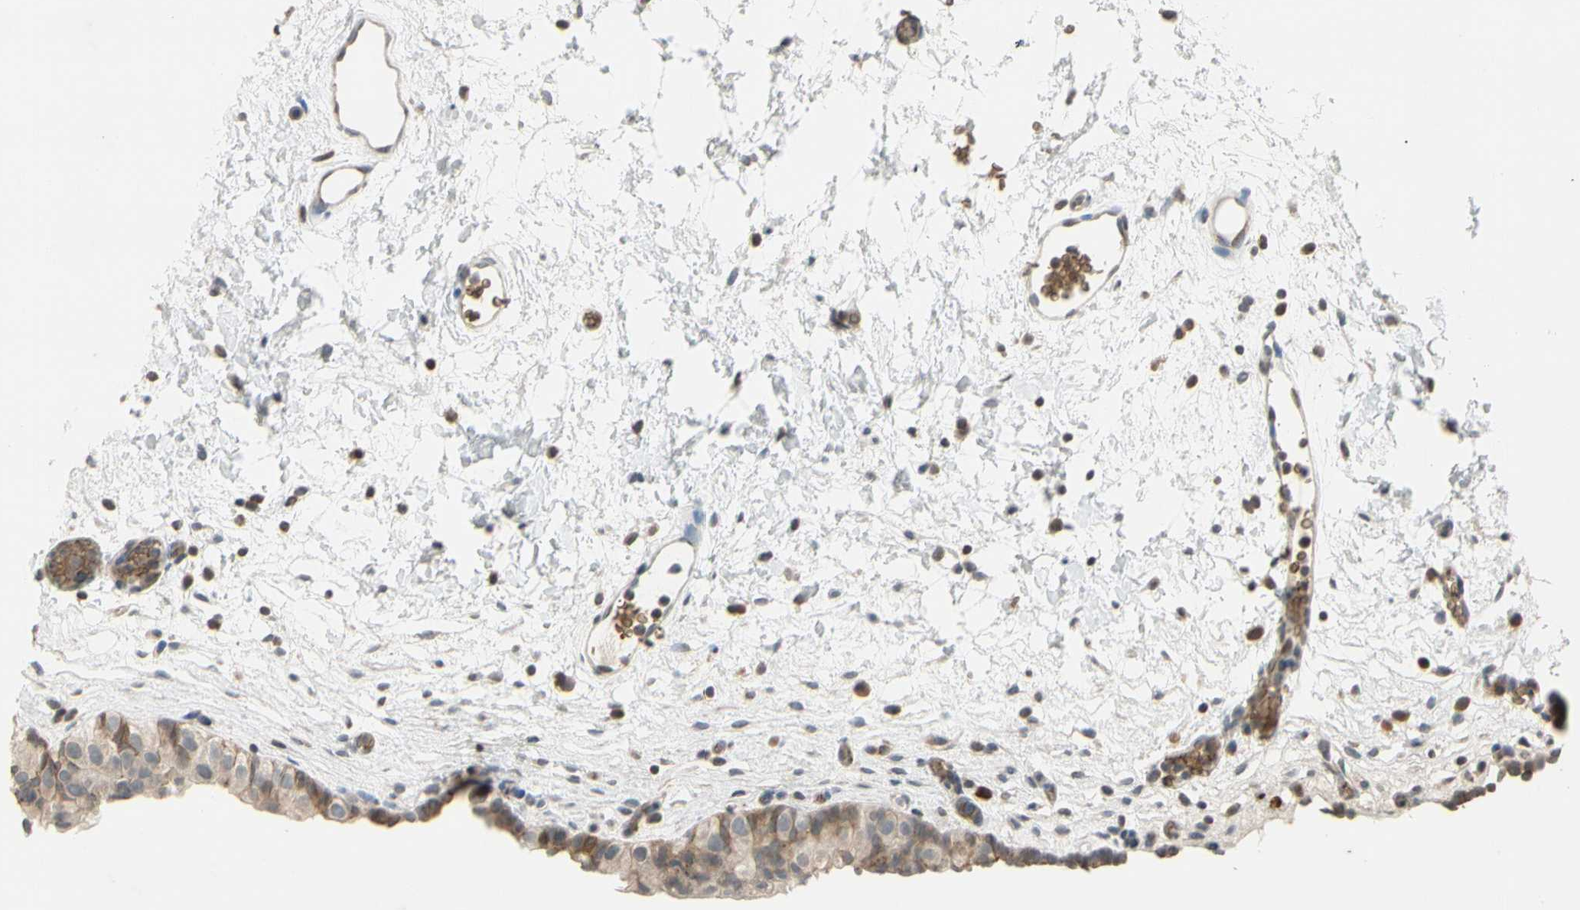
{"staining": {"intensity": "weak", "quantity": ">75%", "location": "cytoplasmic/membranous"}, "tissue": "urinary bladder", "cell_type": "Urothelial cells", "image_type": "normal", "snomed": [{"axis": "morphology", "description": "Normal tissue, NOS"}, {"axis": "topography", "description": "Urinary bladder"}], "caption": "IHC micrograph of unremarkable urinary bladder: human urinary bladder stained using immunohistochemistry demonstrates low levels of weak protein expression localized specifically in the cytoplasmic/membranous of urothelial cells, appearing as a cytoplasmic/membranous brown color.", "gene": "GYPC", "patient": {"sex": "female", "age": 64}}